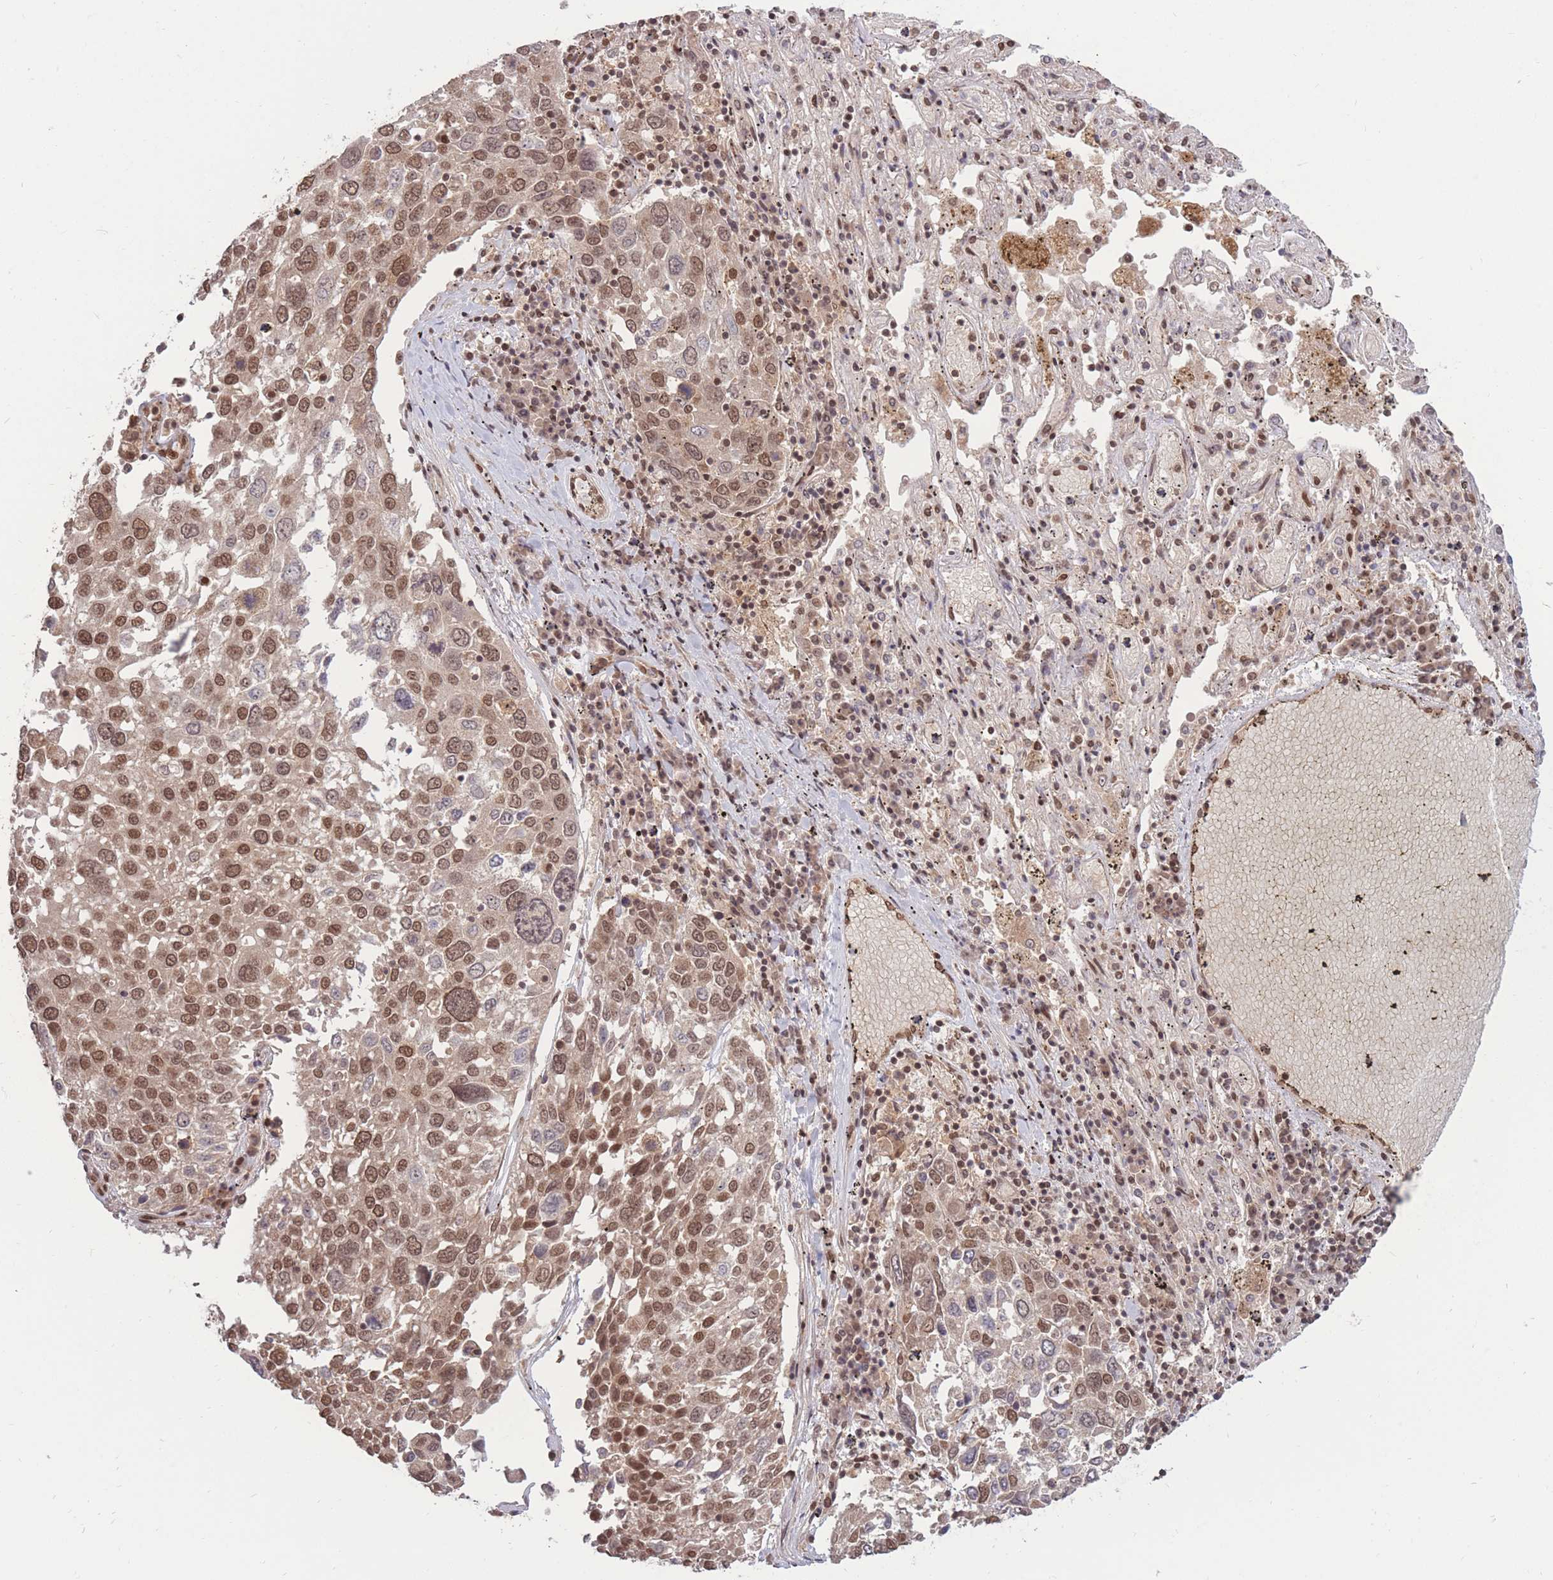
{"staining": {"intensity": "moderate", "quantity": "25%-75%", "location": "nuclear"}, "tissue": "lung cancer", "cell_type": "Tumor cells", "image_type": "cancer", "snomed": [{"axis": "morphology", "description": "Squamous cell carcinoma, NOS"}, {"axis": "topography", "description": "Lung"}], "caption": "Brown immunohistochemical staining in squamous cell carcinoma (lung) reveals moderate nuclear positivity in approximately 25%-75% of tumor cells.", "gene": "SRA1", "patient": {"sex": "male", "age": 65}}